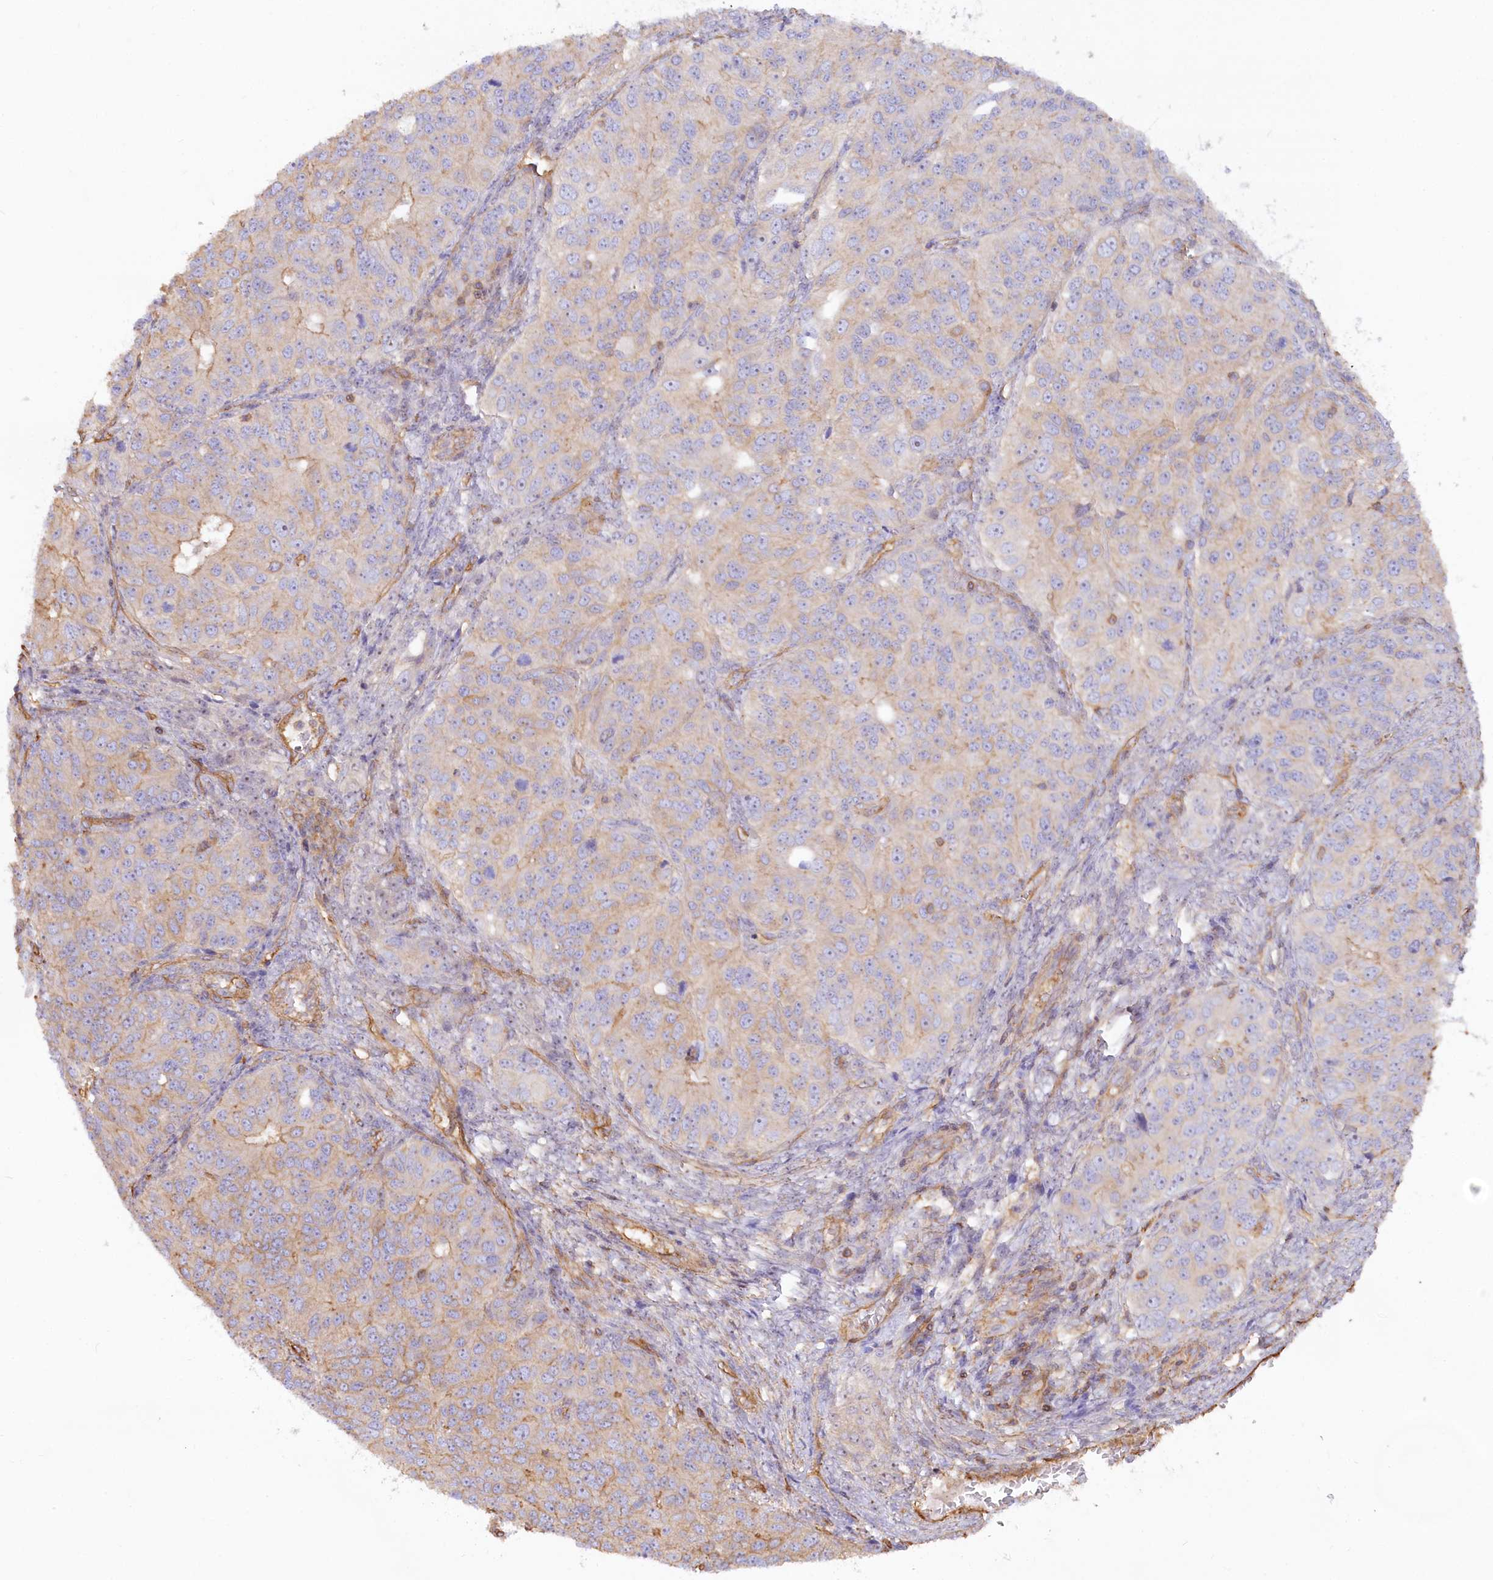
{"staining": {"intensity": "moderate", "quantity": "<25%", "location": "cytoplasmic/membranous"}, "tissue": "ovarian cancer", "cell_type": "Tumor cells", "image_type": "cancer", "snomed": [{"axis": "morphology", "description": "Carcinoma, endometroid"}, {"axis": "topography", "description": "Ovary"}], "caption": "Tumor cells demonstrate moderate cytoplasmic/membranous expression in approximately <25% of cells in ovarian cancer (endometroid carcinoma).", "gene": "WDR36", "patient": {"sex": "female", "age": 51}}